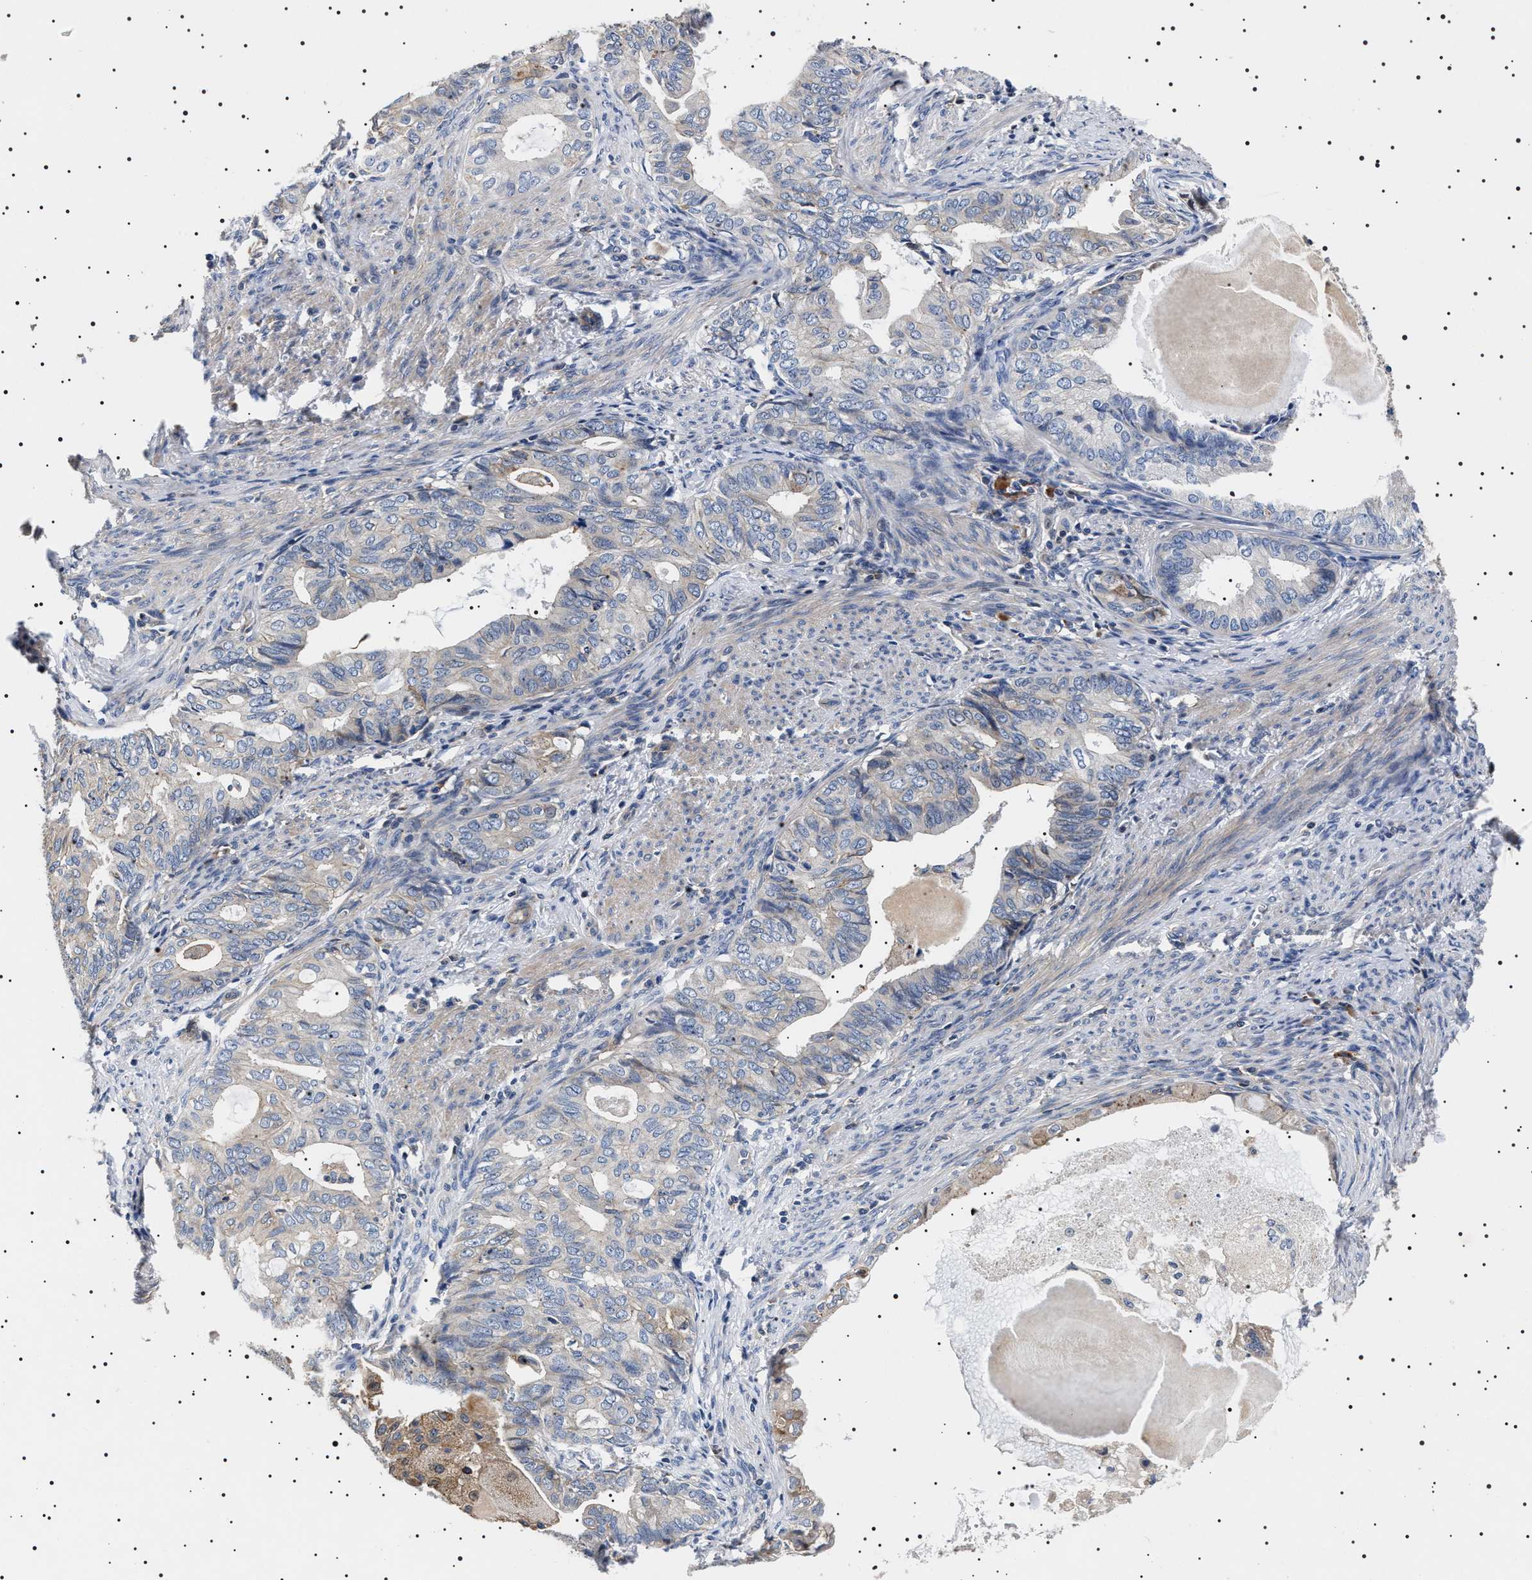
{"staining": {"intensity": "negative", "quantity": "none", "location": "none"}, "tissue": "endometrial cancer", "cell_type": "Tumor cells", "image_type": "cancer", "snomed": [{"axis": "morphology", "description": "Adenocarcinoma, NOS"}, {"axis": "topography", "description": "Endometrium"}], "caption": "A micrograph of human endometrial cancer is negative for staining in tumor cells.", "gene": "SLC4A7", "patient": {"sex": "female", "age": 86}}